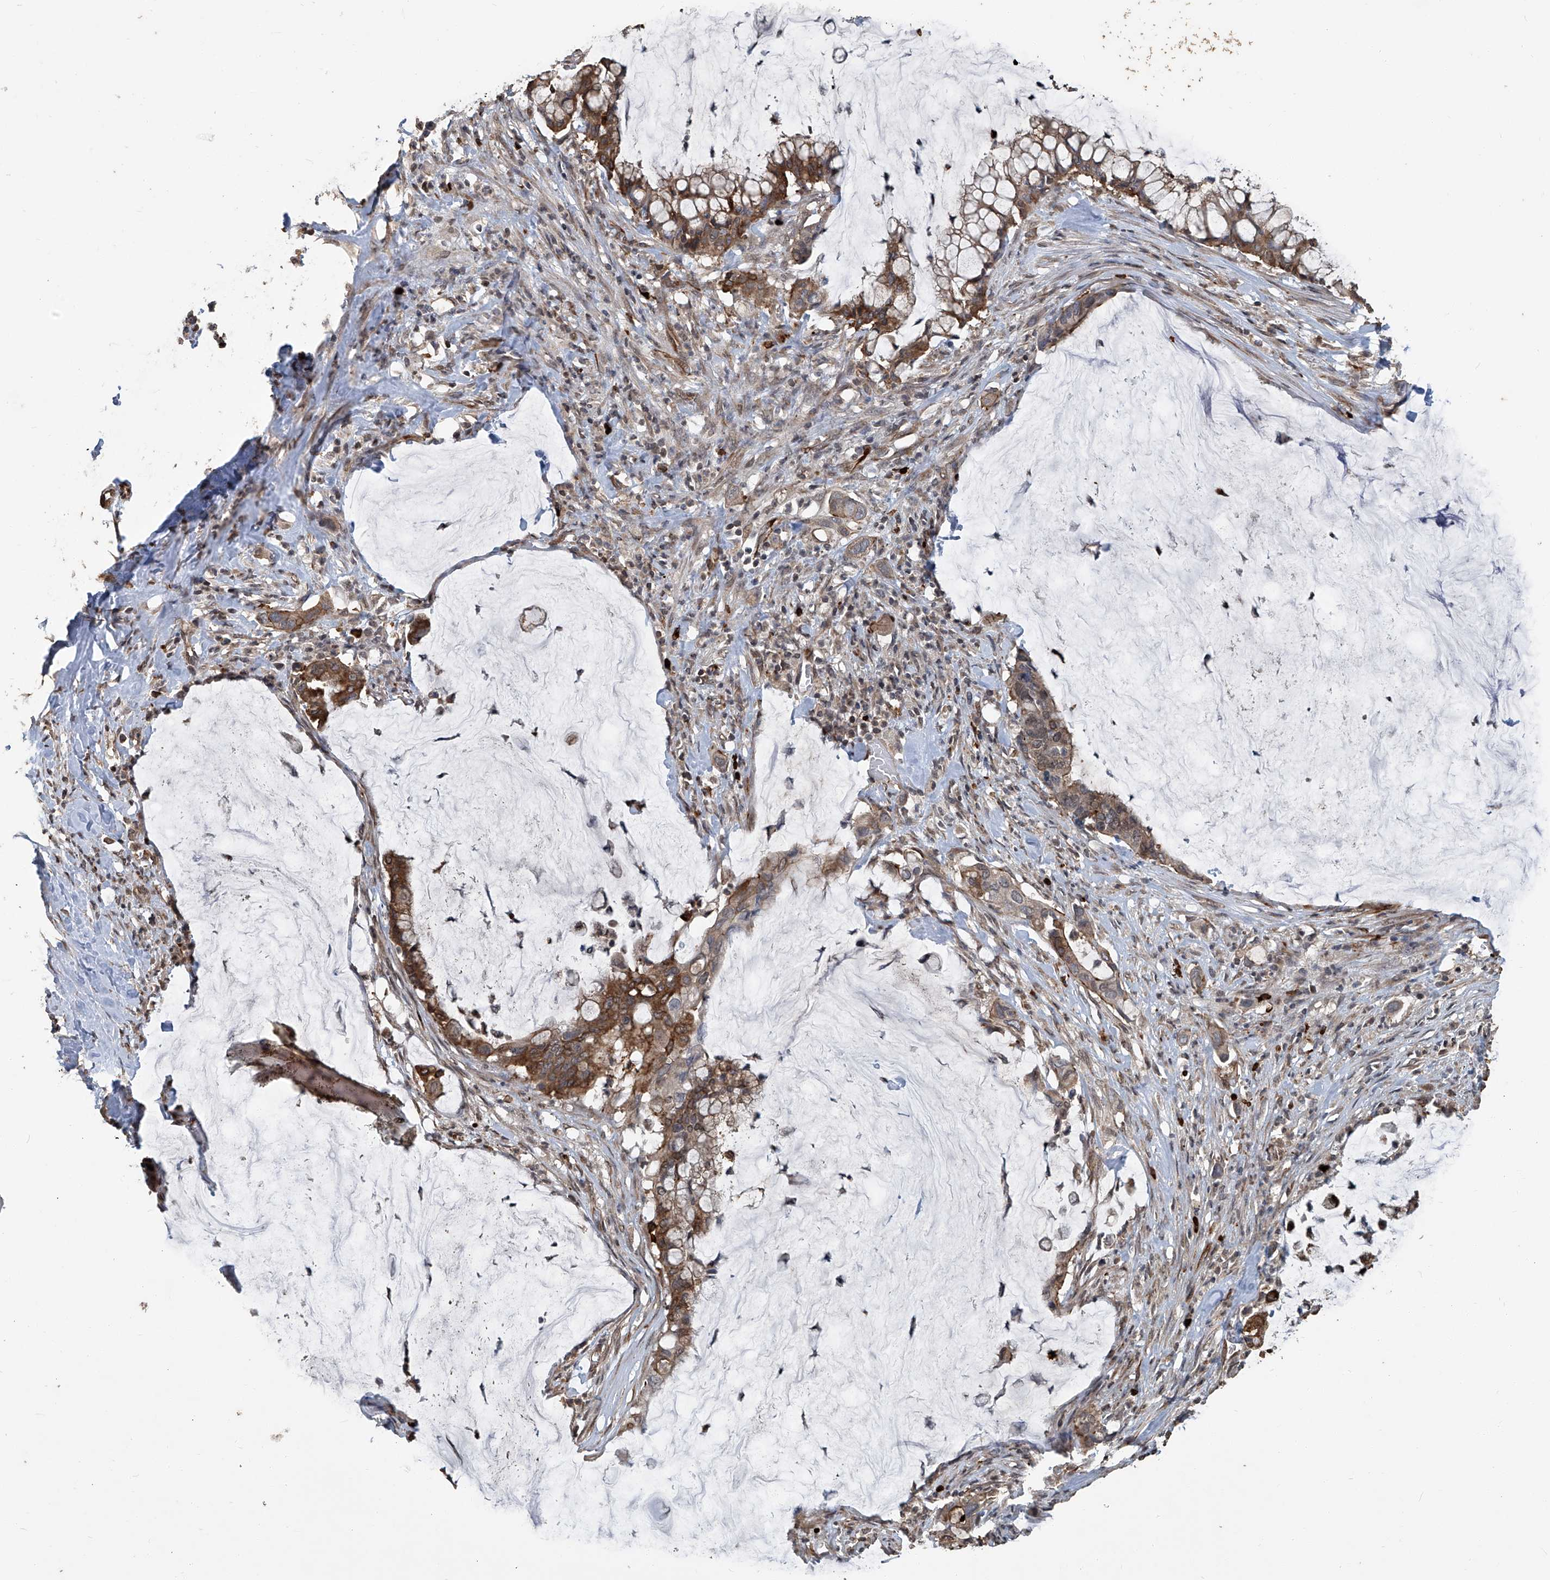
{"staining": {"intensity": "moderate", "quantity": ">75%", "location": "cytoplasmic/membranous"}, "tissue": "pancreatic cancer", "cell_type": "Tumor cells", "image_type": "cancer", "snomed": [{"axis": "morphology", "description": "Adenocarcinoma, NOS"}, {"axis": "topography", "description": "Pancreas"}], "caption": "Immunohistochemistry staining of pancreatic cancer (adenocarcinoma), which reveals medium levels of moderate cytoplasmic/membranous positivity in about >75% of tumor cells indicating moderate cytoplasmic/membranous protein expression. The staining was performed using DAB (brown) for protein detection and nuclei were counterstained in hematoxylin (blue).", "gene": "GPR132", "patient": {"sex": "male", "age": 41}}